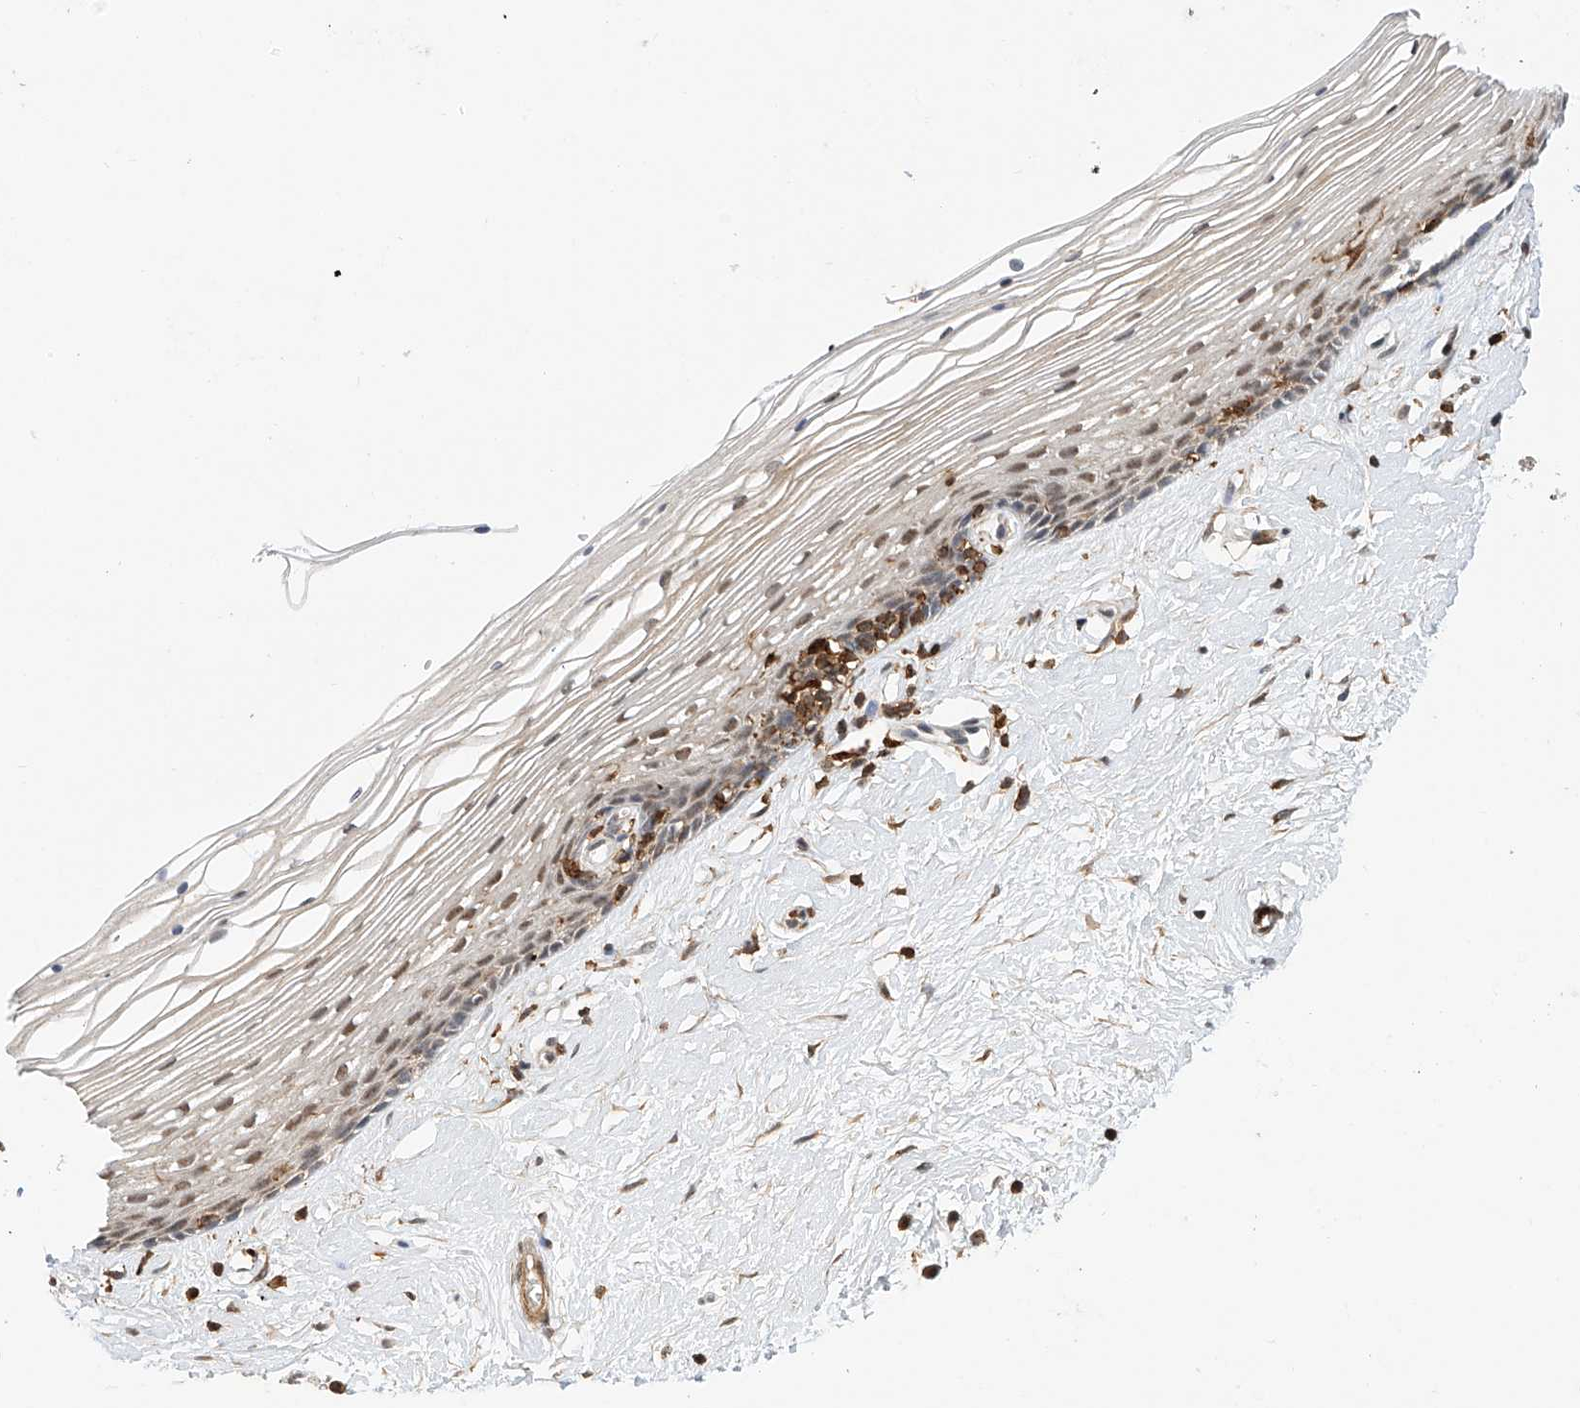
{"staining": {"intensity": "moderate", "quantity": "25%-75%", "location": "cytoplasmic/membranous,nuclear"}, "tissue": "vagina", "cell_type": "Squamous epithelial cells", "image_type": "normal", "snomed": [{"axis": "morphology", "description": "Normal tissue, NOS"}, {"axis": "topography", "description": "Vagina"}], "caption": "Immunohistochemical staining of normal vagina displays 25%-75% levels of moderate cytoplasmic/membranous,nuclear protein staining in approximately 25%-75% of squamous epithelial cells.", "gene": "MICAL1", "patient": {"sex": "female", "age": 46}}